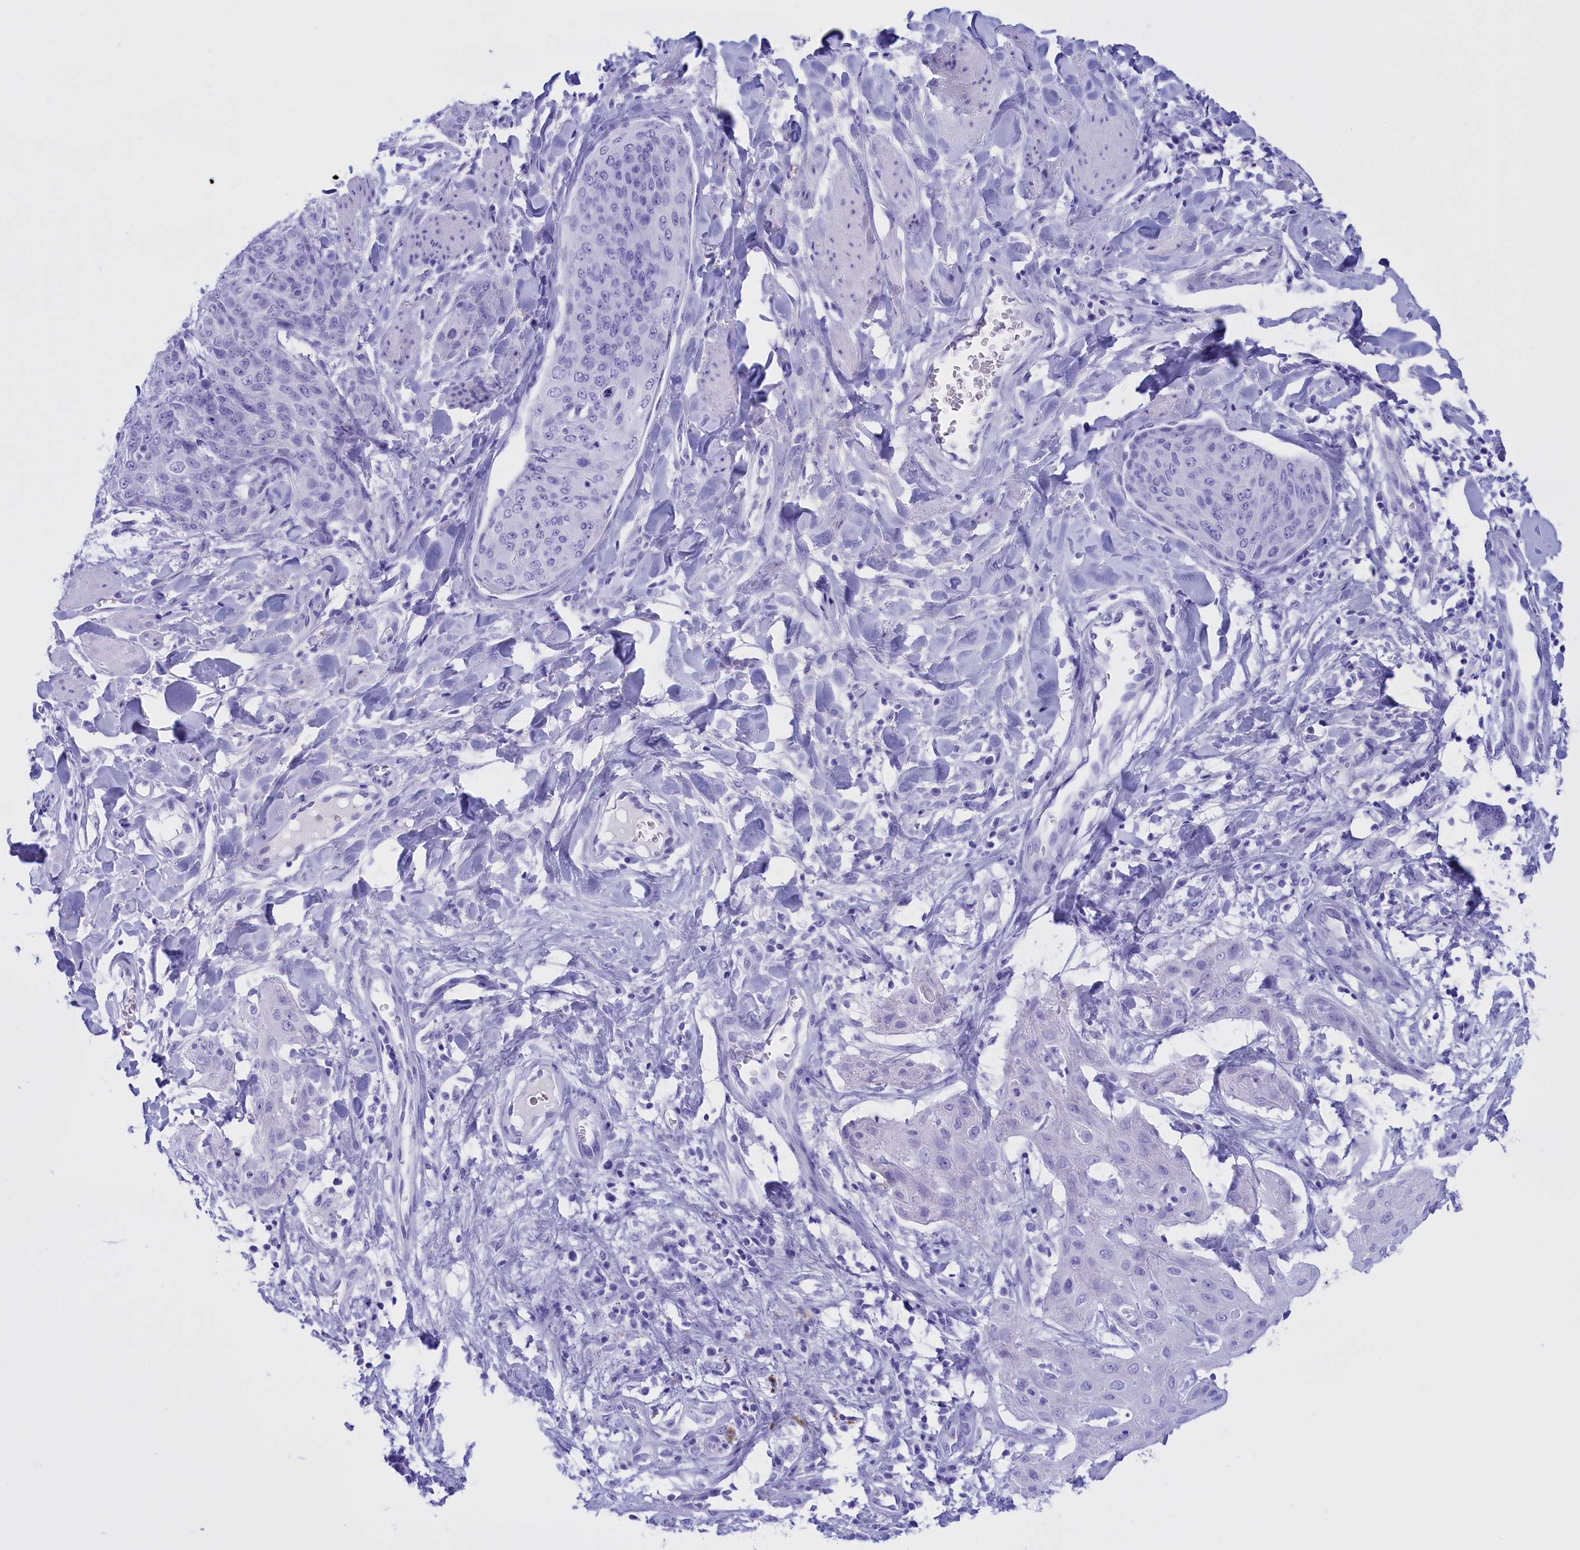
{"staining": {"intensity": "negative", "quantity": "none", "location": "none"}, "tissue": "skin cancer", "cell_type": "Tumor cells", "image_type": "cancer", "snomed": [{"axis": "morphology", "description": "Squamous cell carcinoma, NOS"}, {"axis": "topography", "description": "Skin"}, {"axis": "topography", "description": "Vulva"}], "caption": "Immunohistochemical staining of human skin cancer (squamous cell carcinoma) reveals no significant positivity in tumor cells.", "gene": "BRI3", "patient": {"sex": "female", "age": 85}}